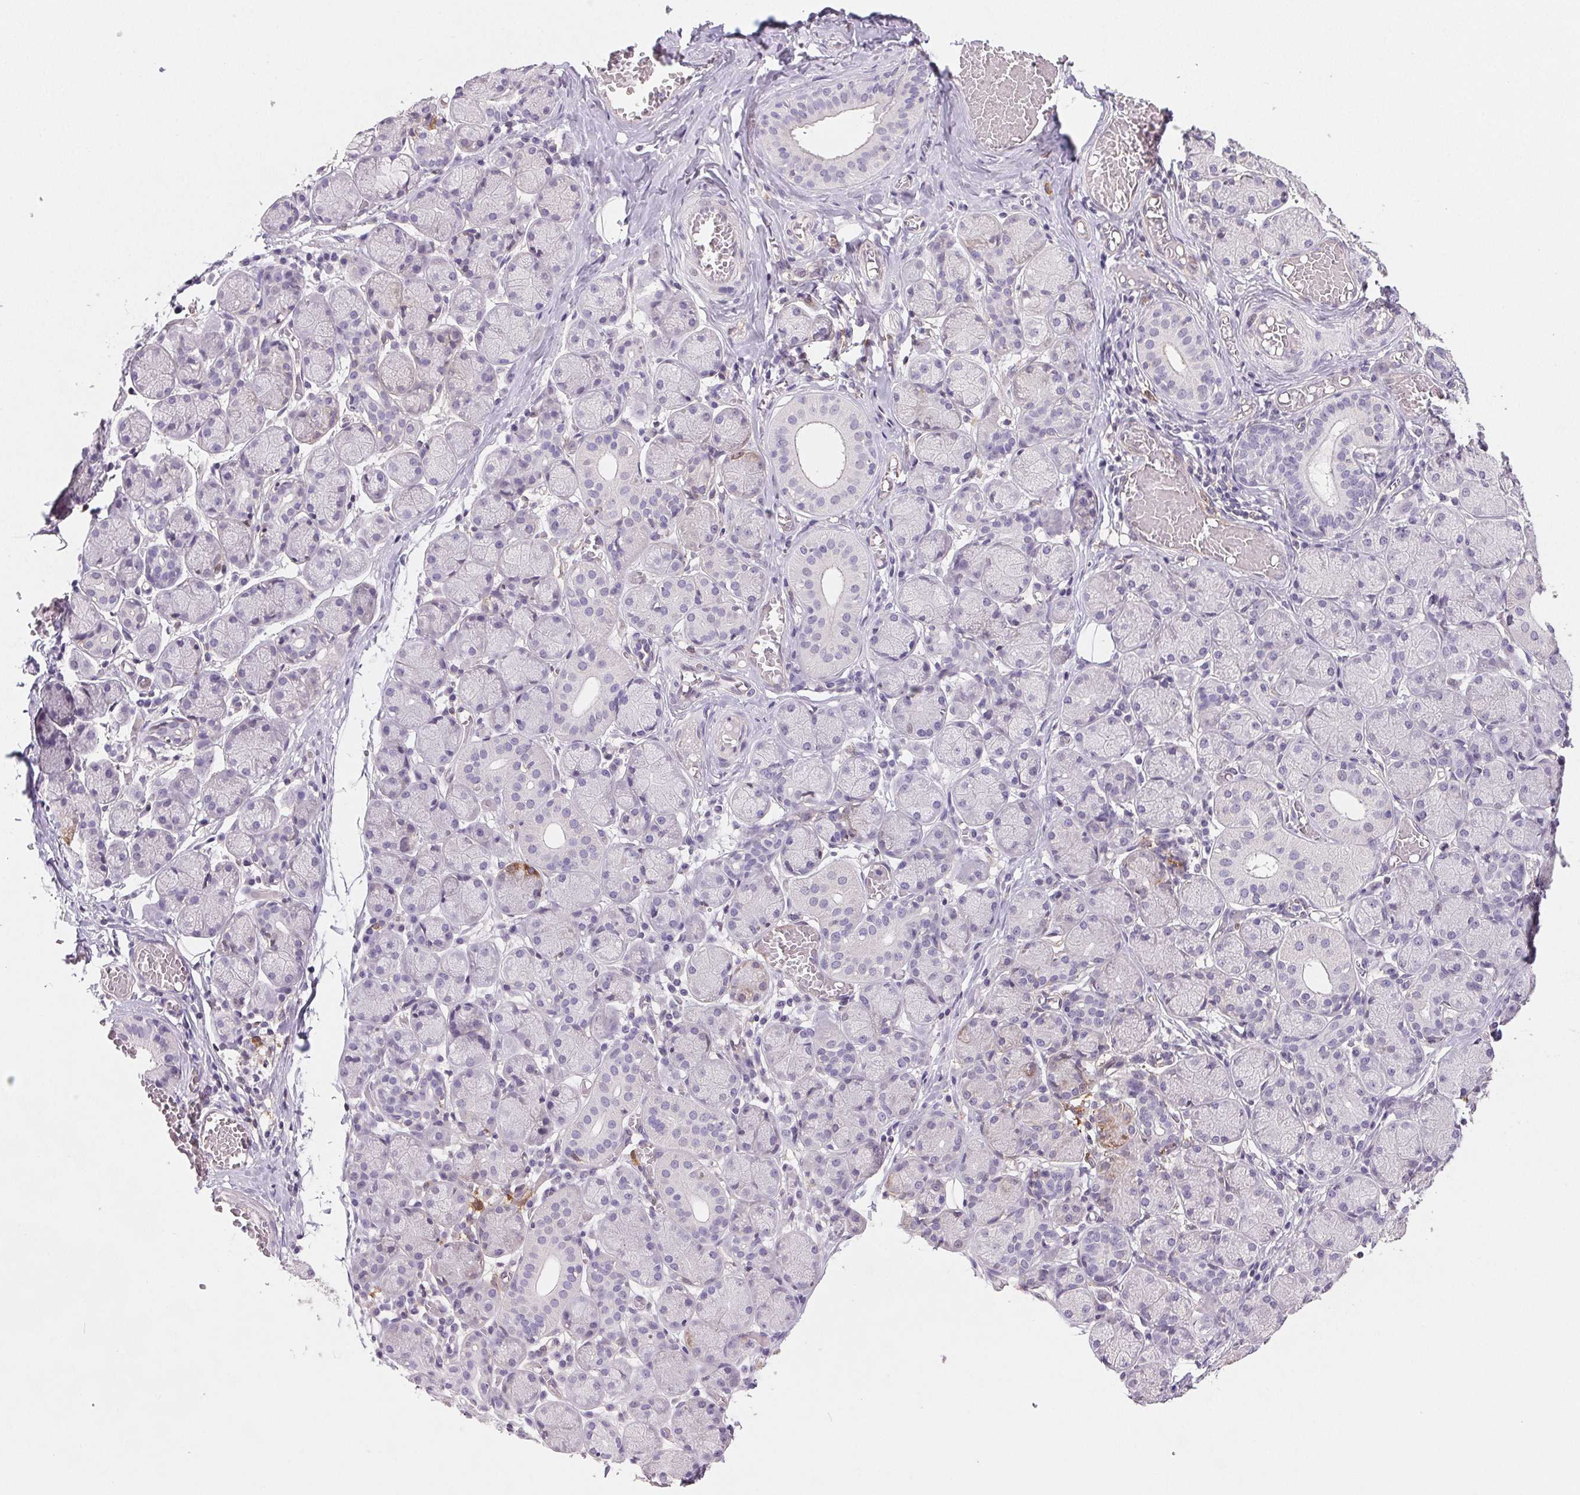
{"staining": {"intensity": "weak", "quantity": "<25%", "location": "cytoplasmic/membranous"}, "tissue": "salivary gland", "cell_type": "Glandular cells", "image_type": "normal", "snomed": [{"axis": "morphology", "description": "Normal tissue, NOS"}, {"axis": "topography", "description": "Salivary gland"}], "caption": "DAB immunohistochemical staining of normal human salivary gland reveals no significant expression in glandular cells. Brightfield microscopy of IHC stained with DAB (brown) and hematoxylin (blue), captured at high magnification.", "gene": "GBP1", "patient": {"sex": "female", "age": 24}}